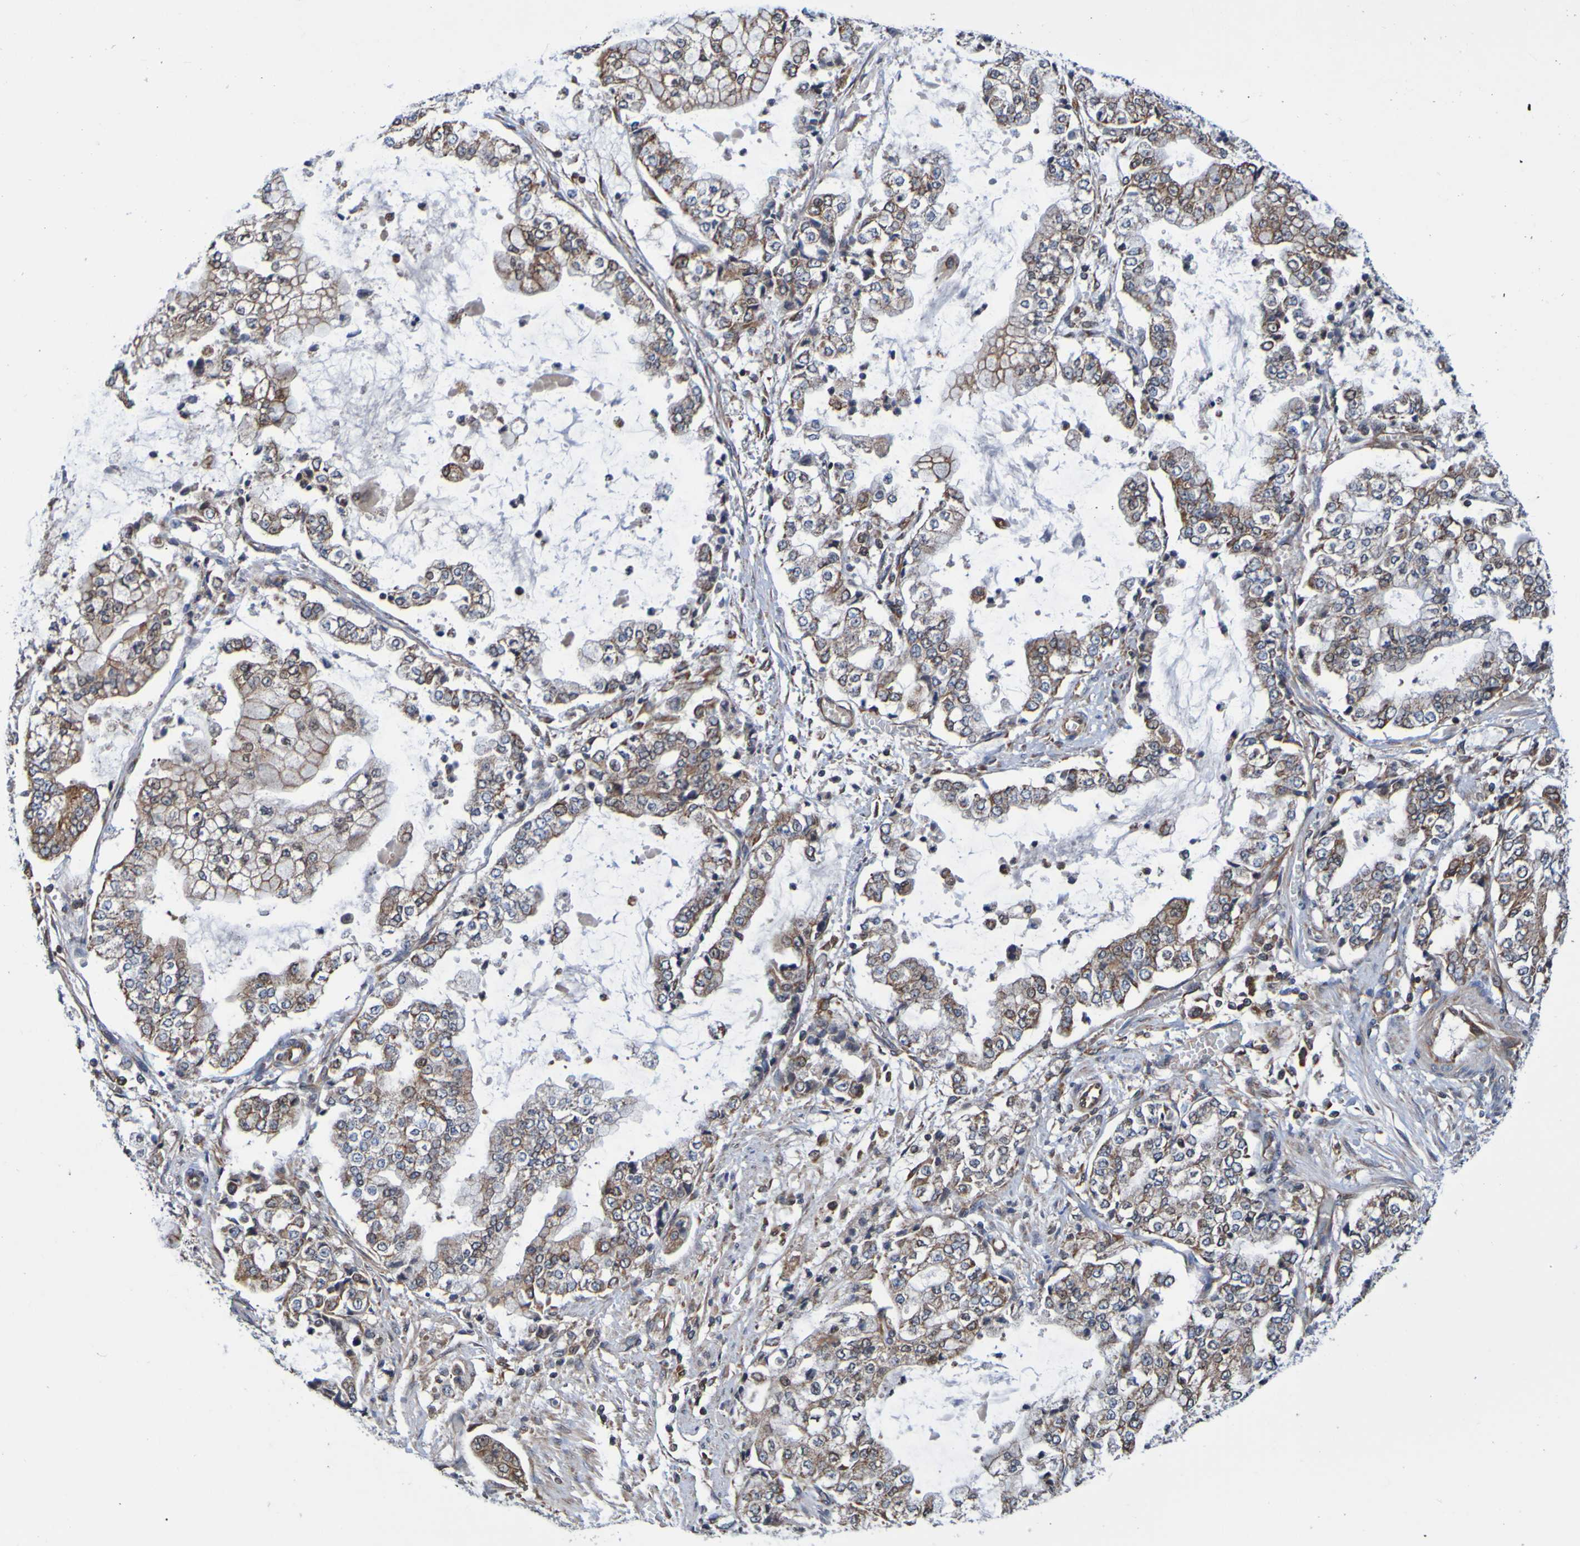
{"staining": {"intensity": "moderate", "quantity": ">75%", "location": "cytoplasmic/membranous"}, "tissue": "stomach cancer", "cell_type": "Tumor cells", "image_type": "cancer", "snomed": [{"axis": "morphology", "description": "Adenocarcinoma, NOS"}, {"axis": "topography", "description": "Stomach"}], "caption": "A brown stain shows moderate cytoplasmic/membranous expression of a protein in human stomach cancer tumor cells. The protein of interest is shown in brown color, while the nuclei are stained blue.", "gene": "AXIN1", "patient": {"sex": "male", "age": 76}}